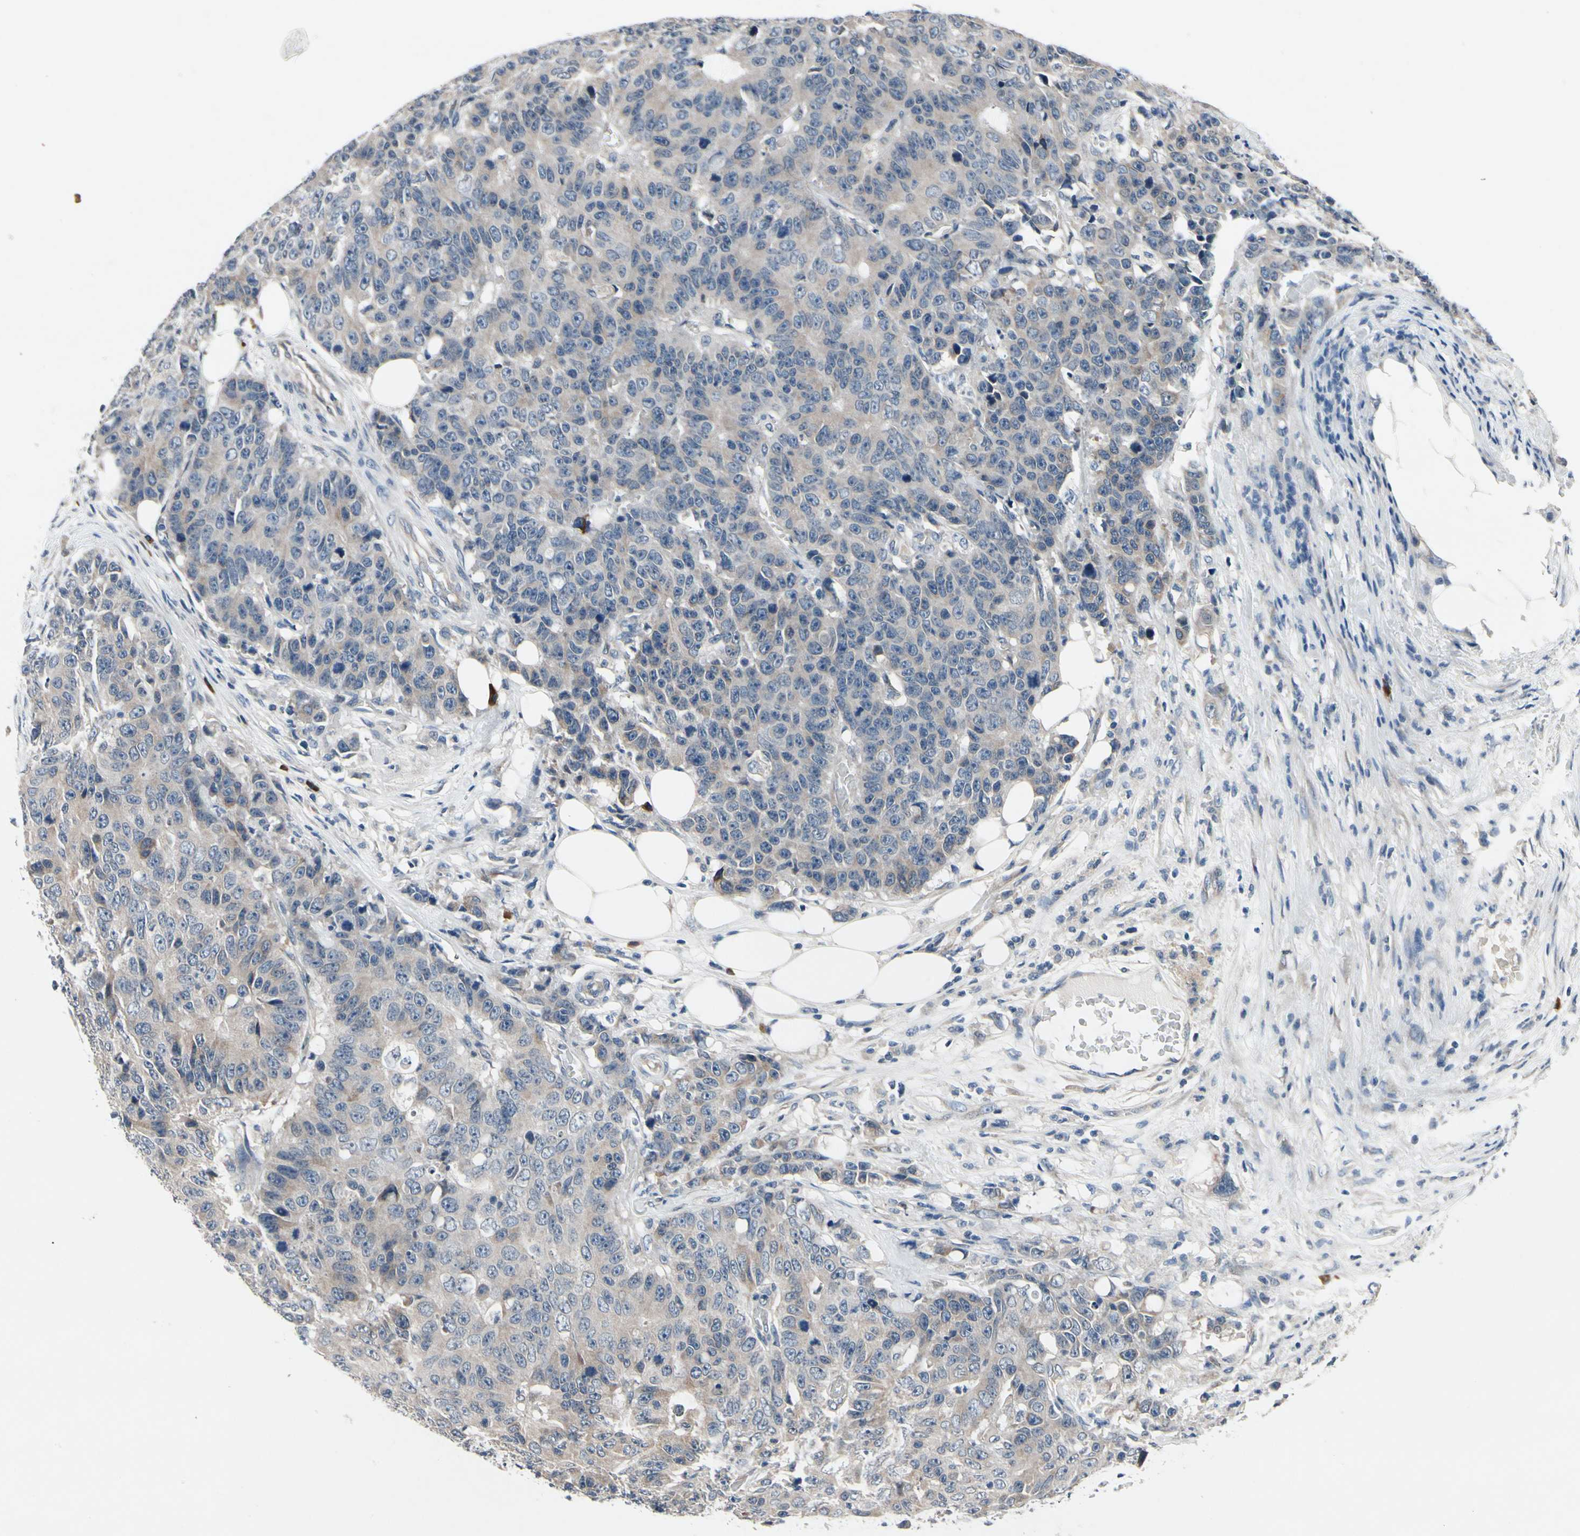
{"staining": {"intensity": "weak", "quantity": "25%-75%", "location": "cytoplasmic/membranous"}, "tissue": "colorectal cancer", "cell_type": "Tumor cells", "image_type": "cancer", "snomed": [{"axis": "morphology", "description": "Adenocarcinoma, NOS"}, {"axis": "topography", "description": "Colon"}], "caption": "Protein expression analysis of human adenocarcinoma (colorectal) reveals weak cytoplasmic/membranous staining in about 25%-75% of tumor cells.", "gene": "SELENOK", "patient": {"sex": "female", "age": 86}}